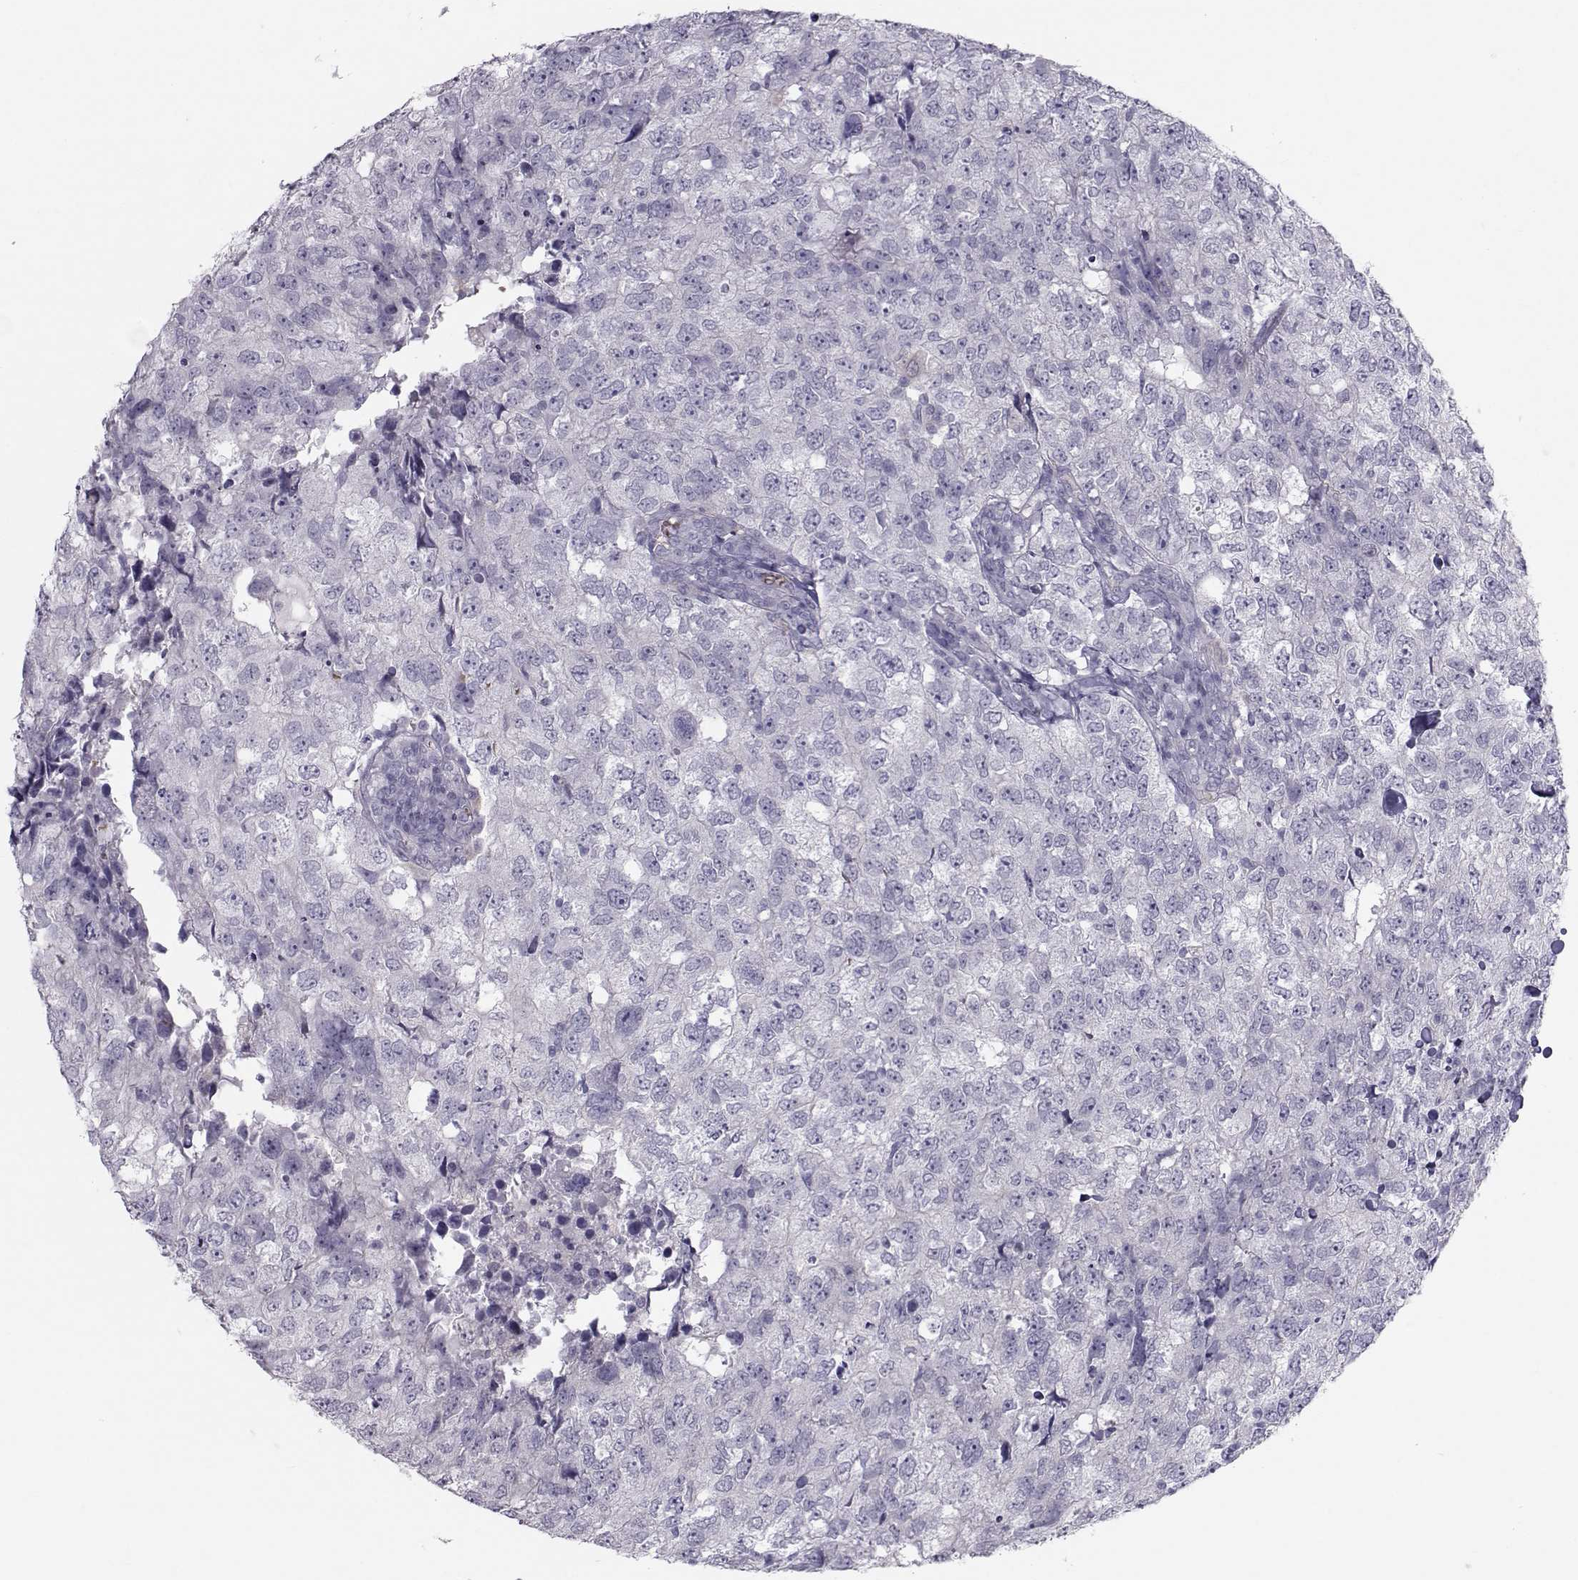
{"staining": {"intensity": "negative", "quantity": "none", "location": "none"}, "tissue": "breast cancer", "cell_type": "Tumor cells", "image_type": "cancer", "snomed": [{"axis": "morphology", "description": "Duct carcinoma"}, {"axis": "topography", "description": "Breast"}], "caption": "A micrograph of human breast intraductal carcinoma is negative for staining in tumor cells.", "gene": "GARIN3", "patient": {"sex": "female", "age": 30}}